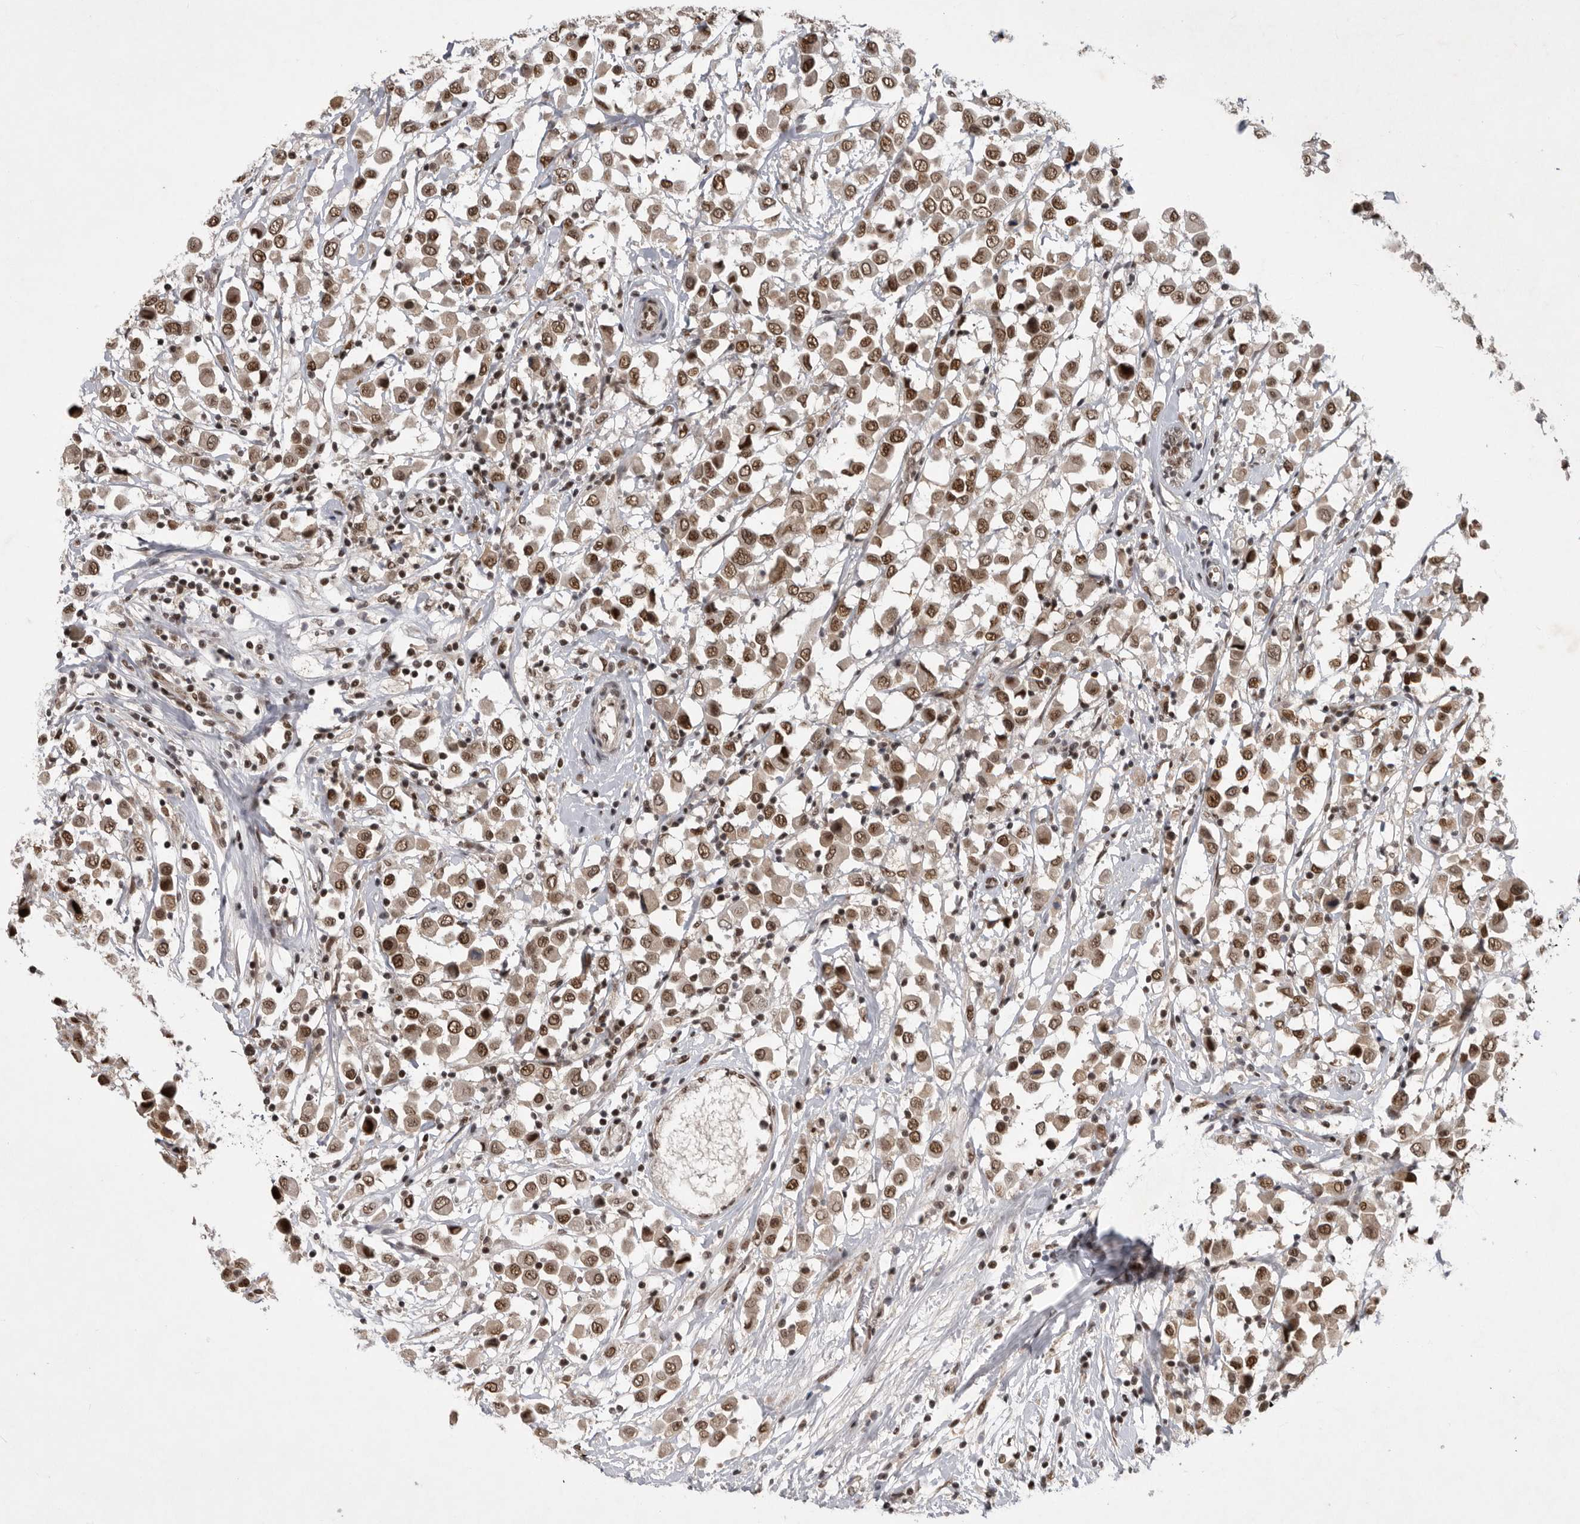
{"staining": {"intensity": "moderate", "quantity": ">75%", "location": "nuclear"}, "tissue": "breast cancer", "cell_type": "Tumor cells", "image_type": "cancer", "snomed": [{"axis": "morphology", "description": "Duct carcinoma"}, {"axis": "topography", "description": "Breast"}], "caption": "Immunohistochemical staining of human breast cancer reveals medium levels of moderate nuclear staining in approximately >75% of tumor cells.", "gene": "ZNF830", "patient": {"sex": "female", "age": 61}}